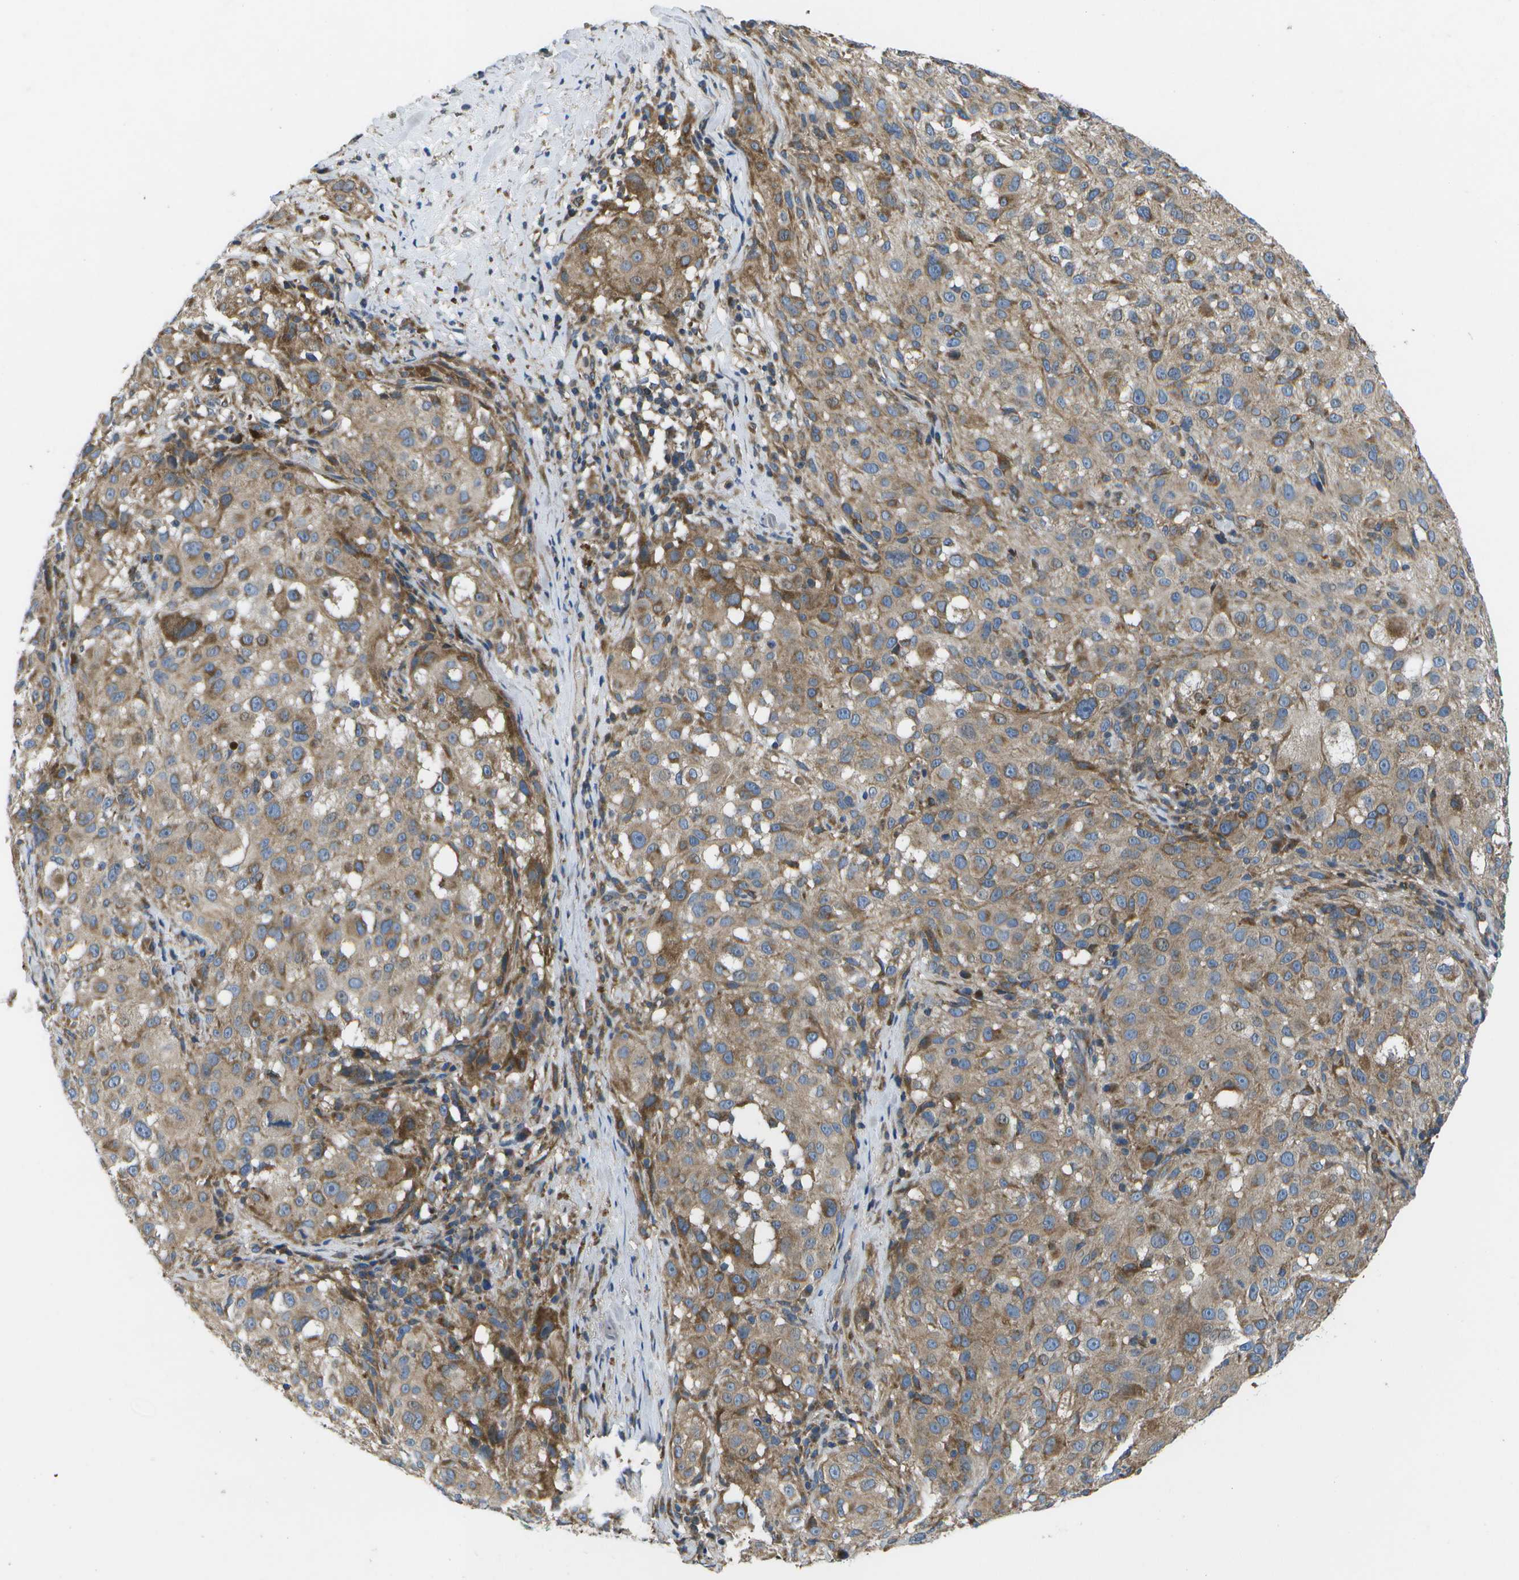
{"staining": {"intensity": "weak", "quantity": ">75%", "location": "cytoplasmic/membranous"}, "tissue": "melanoma", "cell_type": "Tumor cells", "image_type": "cancer", "snomed": [{"axis": "morphology", "description": "Necrosis, NOS"}, {"axis": "morphology", "description": "Malignant melanoma, NOS"}, {"axis": "topography", "description": "Skin"}], "caption": "Malignant melanoma stained with immunohistochemistry (IHC) exhibits weak cytoplasmic/membranous expression in about >75% of tumor cells.", "gene": "MVK", "patient": {"sex": "female", "age": 87}}